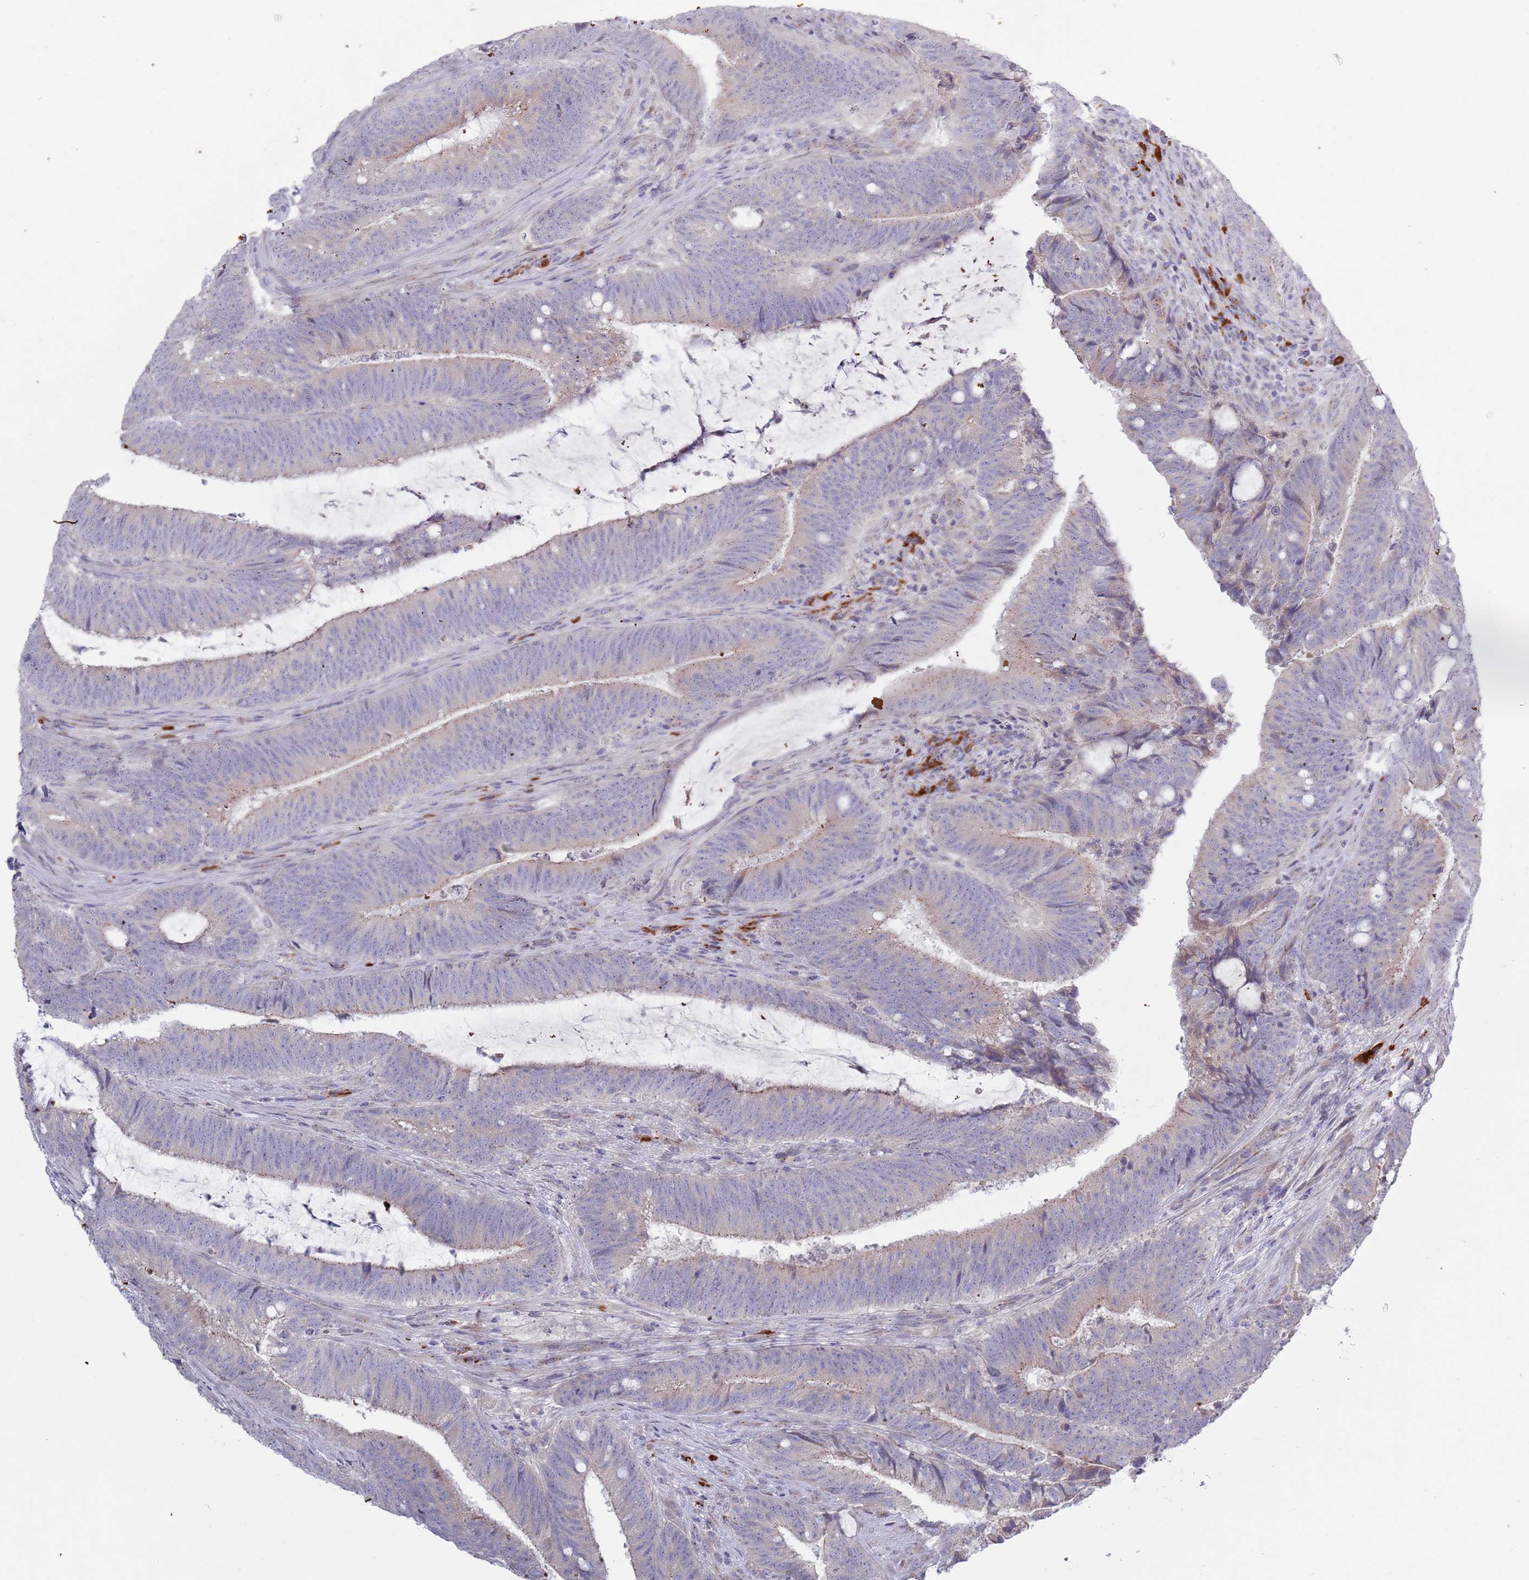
{"staining": {"intensity": "negative", "quantity": "none", "location": "none"}, "tissue": "colorectal cancer", "cell_type": "Tumor cells", "image_type": "cancer", "snomed": [{"axis": "morphology", "description": "Adenocarcinoma, NOS"}, {"axis": "topography", "description": "Colon"}], "caption": "IHC micrograph of neoplastic tissue: colorectal cancer stained with DAB (3,3'-diaminobenzidine) exhibits no significant protein expression in tumor cells. (DAB (3,3'-diaminobenzidine) IHC with hematoxylin counter stain).", "gene": "LTB", "patient": {"sex": "female", "age": 43}}